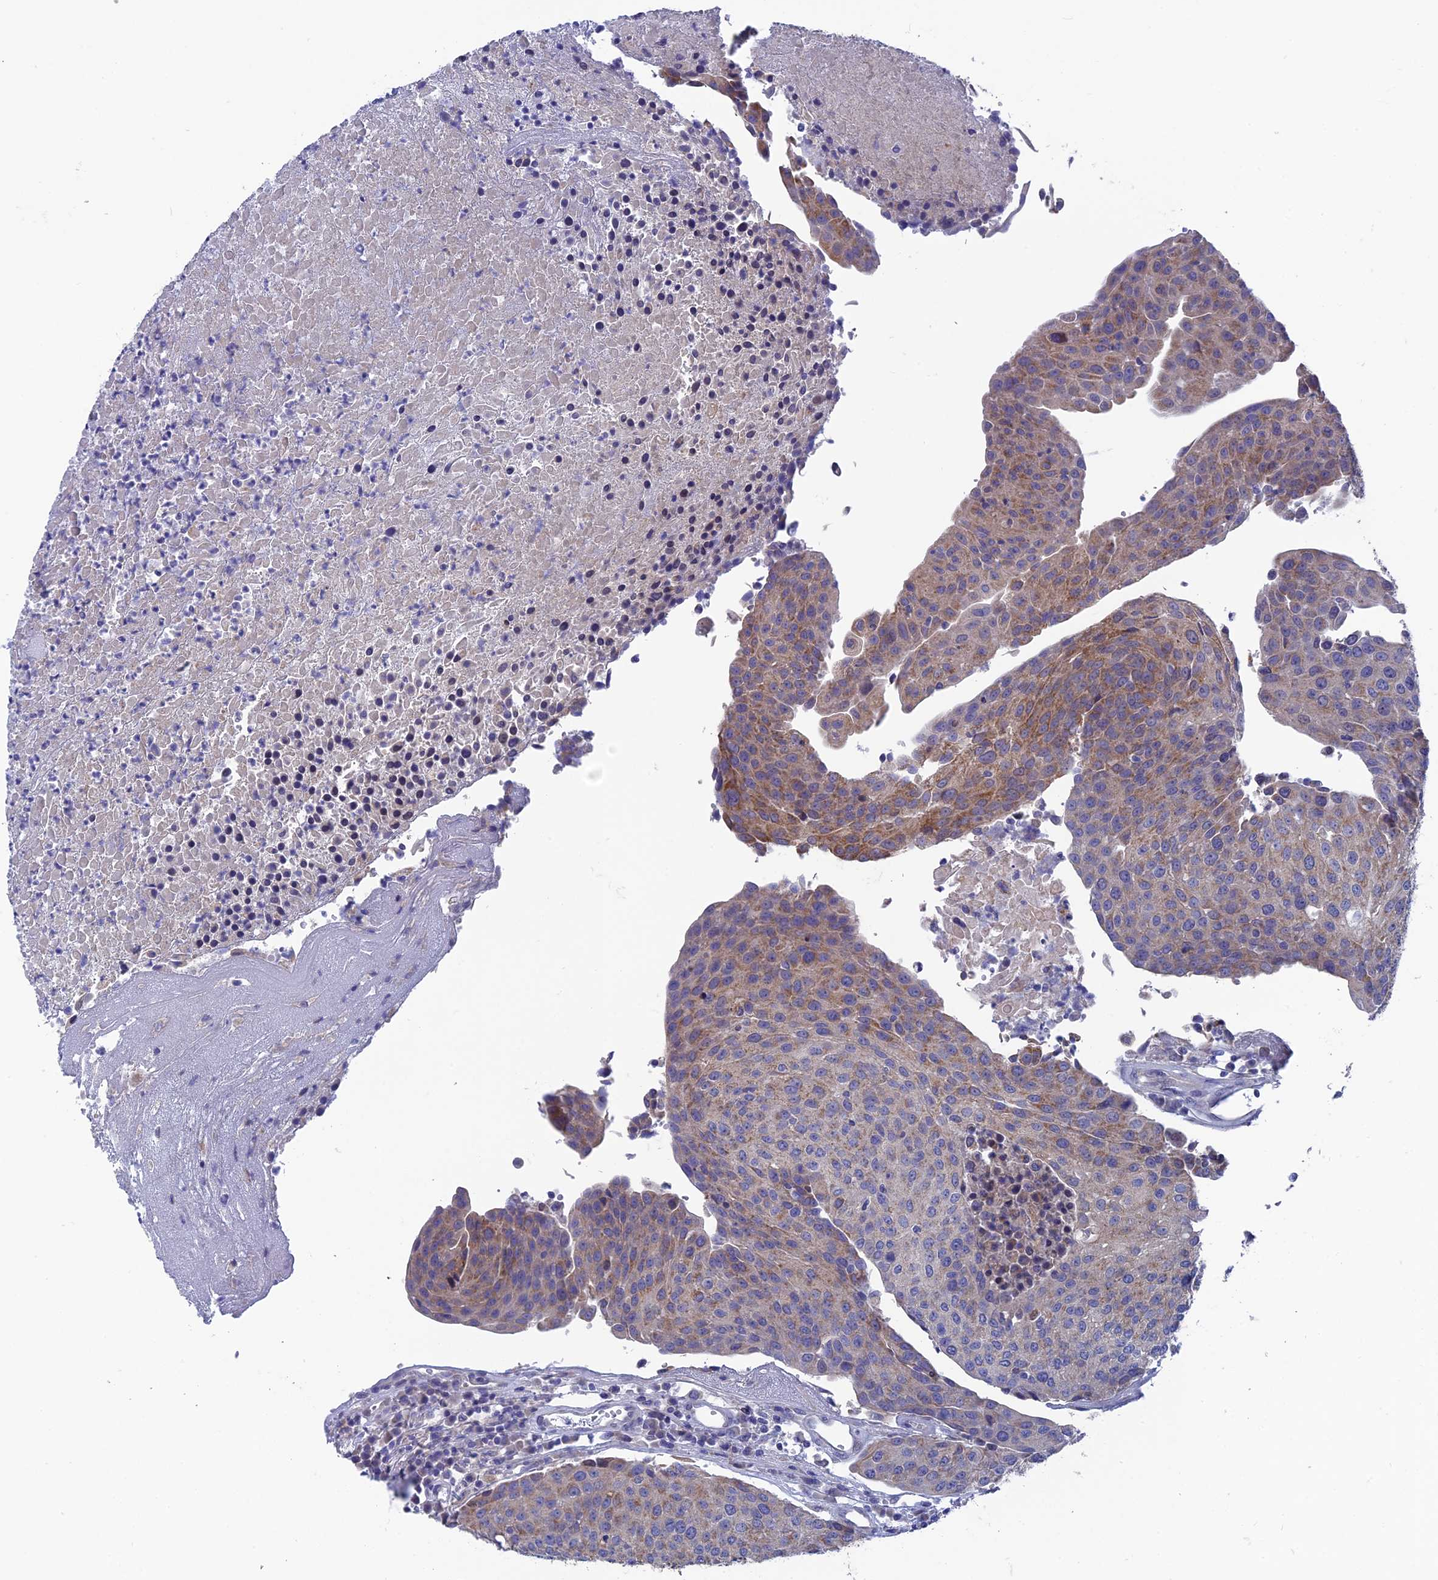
{"staining": {"intensity": "moderate", "quantity": "<25%", "location": "cytoplasmic/membranous"}, "tissue": "urothelial cancer", "cell_type": "Tumor cells", "image_type": "cancer", "snomed": [{"axis": "morphology", "description": "Urothelial carcinoma, High grade"}, {"axis": "topography", "description": "Urinary bladder"}], "caption": "Urothelial carcinoma (high-grade) stained with DAB (3,3'-diaminobenzidine) immunohistochemistry (IHC) shows low levels of moderate cytoplasmic/membranous expression in approximately <25% of tumor cells.", "gene": "AK4", "patient": {"sex": "female", "age": 85}}